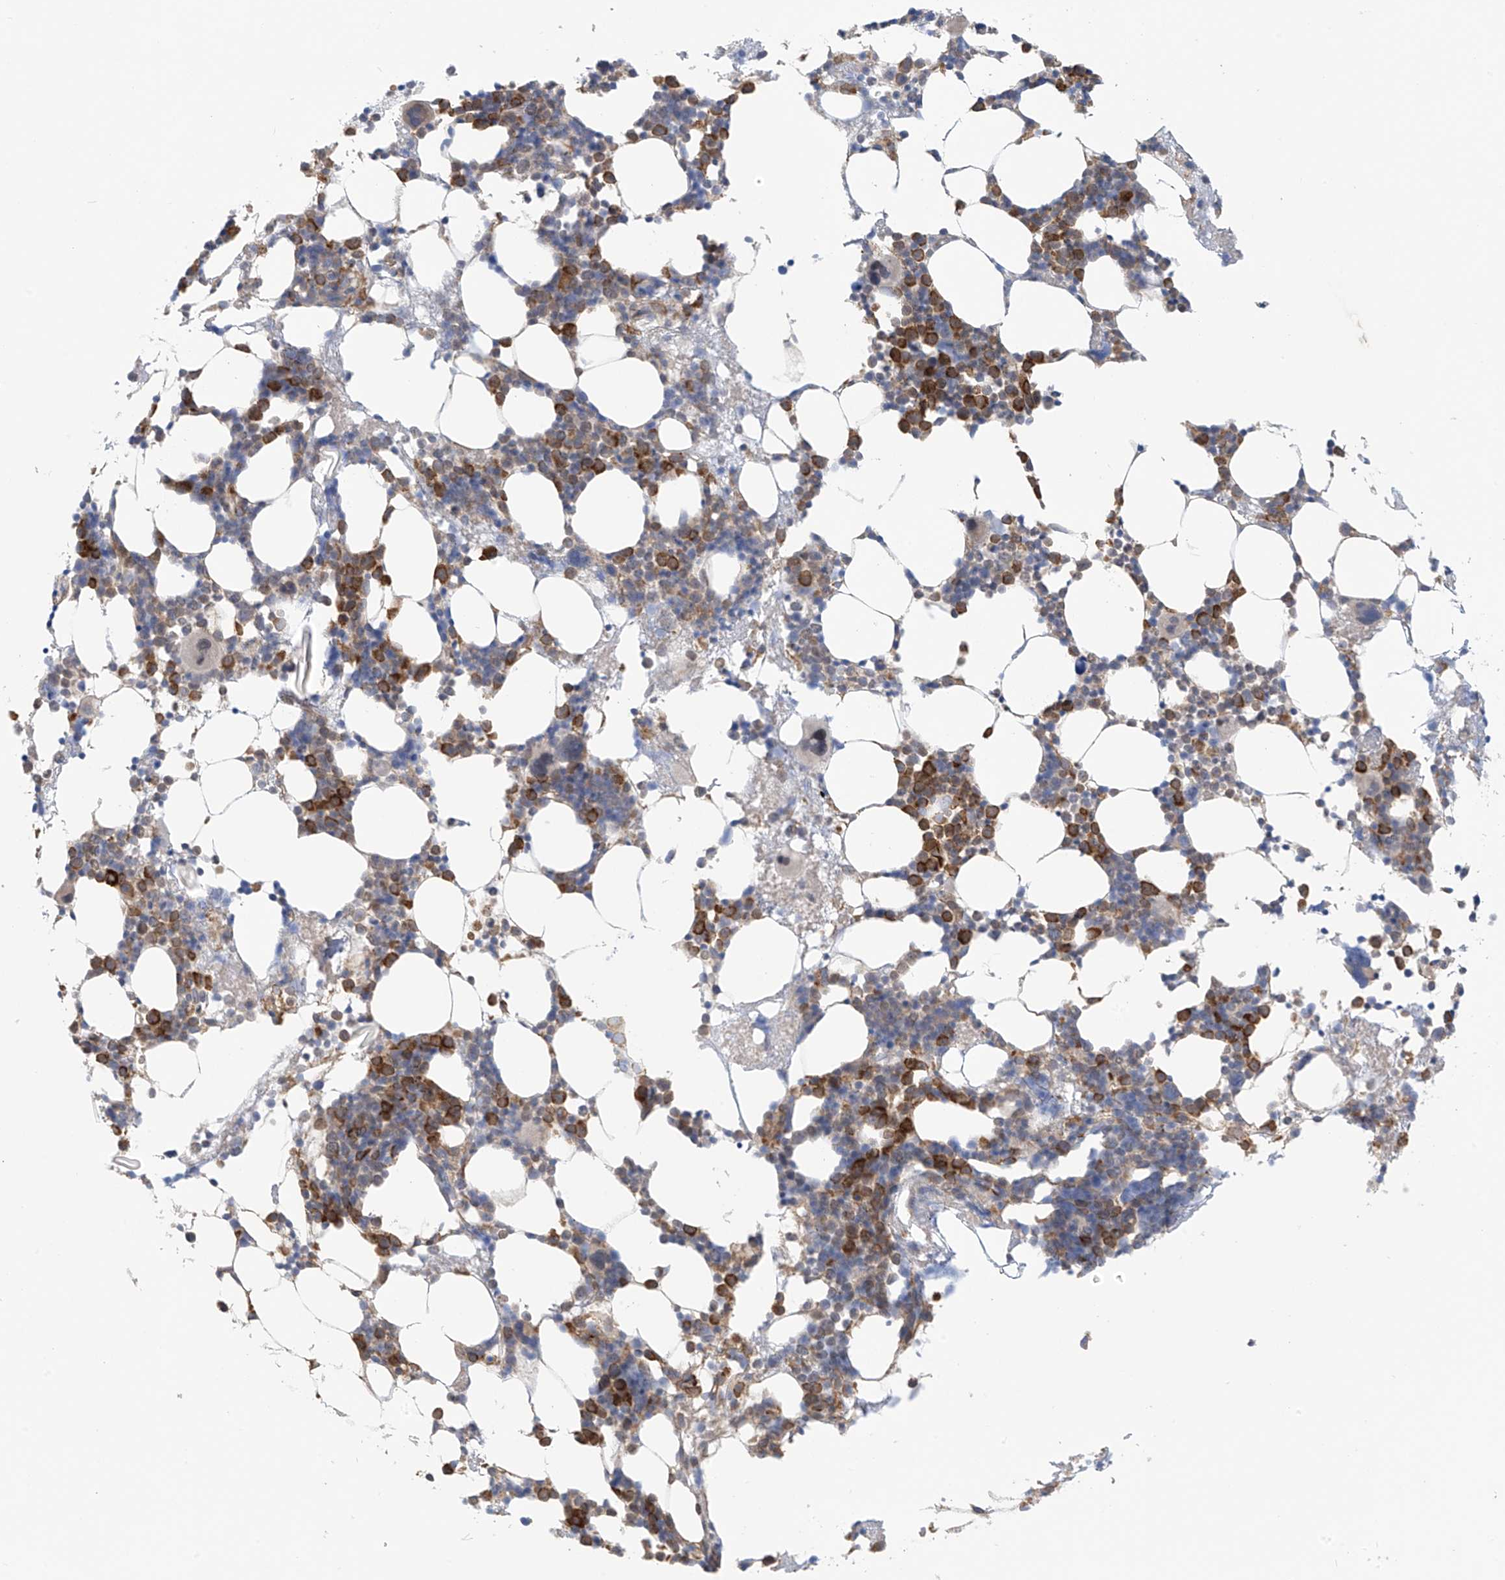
{"staining": {"intensity": "strong", "quantity": "25%-75%", "location": "cytoplasmic/membranous"}, "tissue": "bone marrow", "cell_type": "Hematopoietic cells", "image_type": "normal", "snomed": [{"axis": "morphology", "description": "Normal tissue, NOS"}, {"axis": "topography", "description": "Bone marrow"}], "caption": "The histopathology image demonstrates a brown stain indicating the presence of a protein in the cytoplasmic/membranous of hematopoietic cells in bone marrow.", "gene": "KIAA1522", "patient": {"sex": "male", "age": 58}}